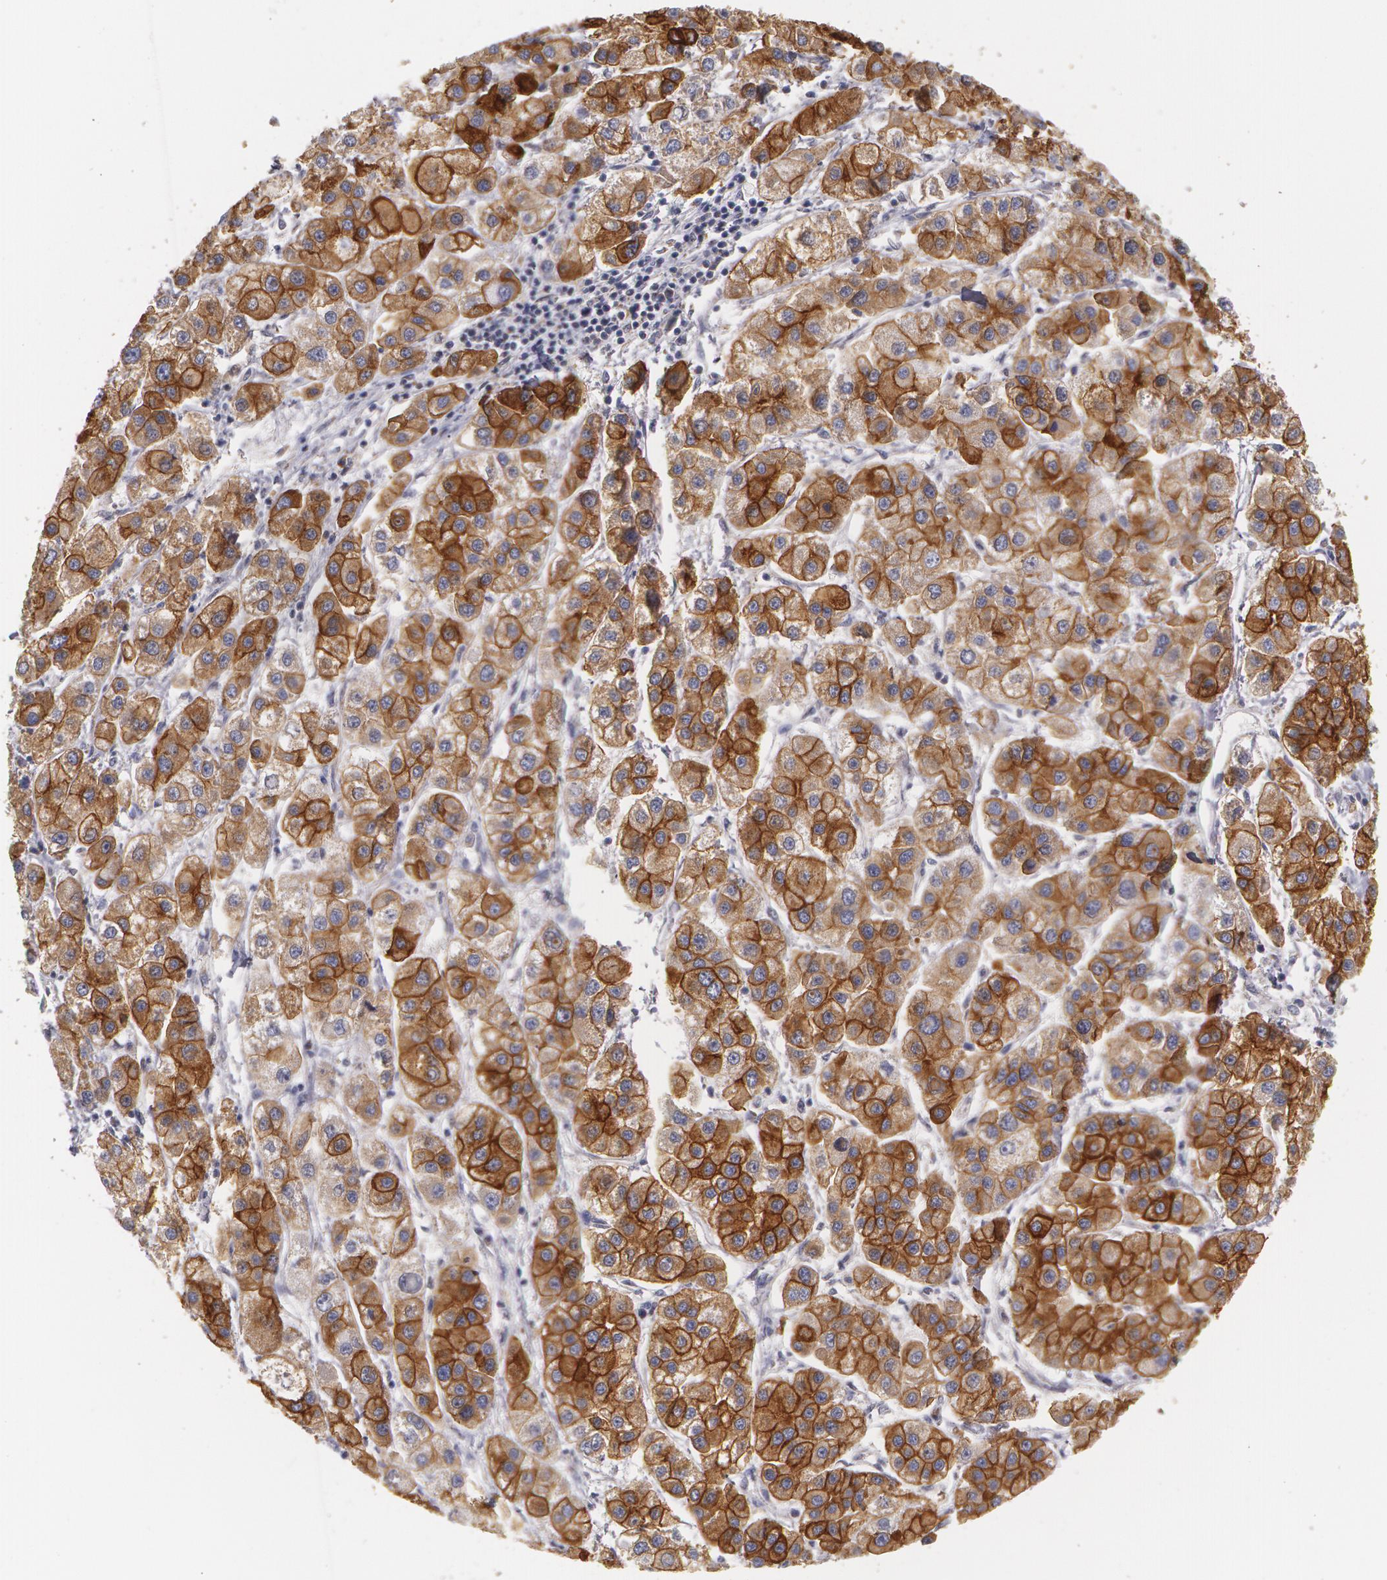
{"staining": {"intensity": "strong", "quantity": ">75%", "location": "cytoplasmic/membranous"}, "tissue": "liver cancer", "cell_type": "Tumor cells", "image_type": "cancer", "snomed": [{"axis": "morphology", "description": "Carcinoma, Hepatocellular, NOS"}, {"axis": "topography", "description": "Liver"}], "caption": "IHC (DAB (3,3'-diaminobenzidine)) staining of human liver cancer demonstrates strong cytoplasmic/membranous protein expression in approximately >75% of tumor cells.", "gene": "KRT18", "patient": {"sex": "female", "age": 85}}